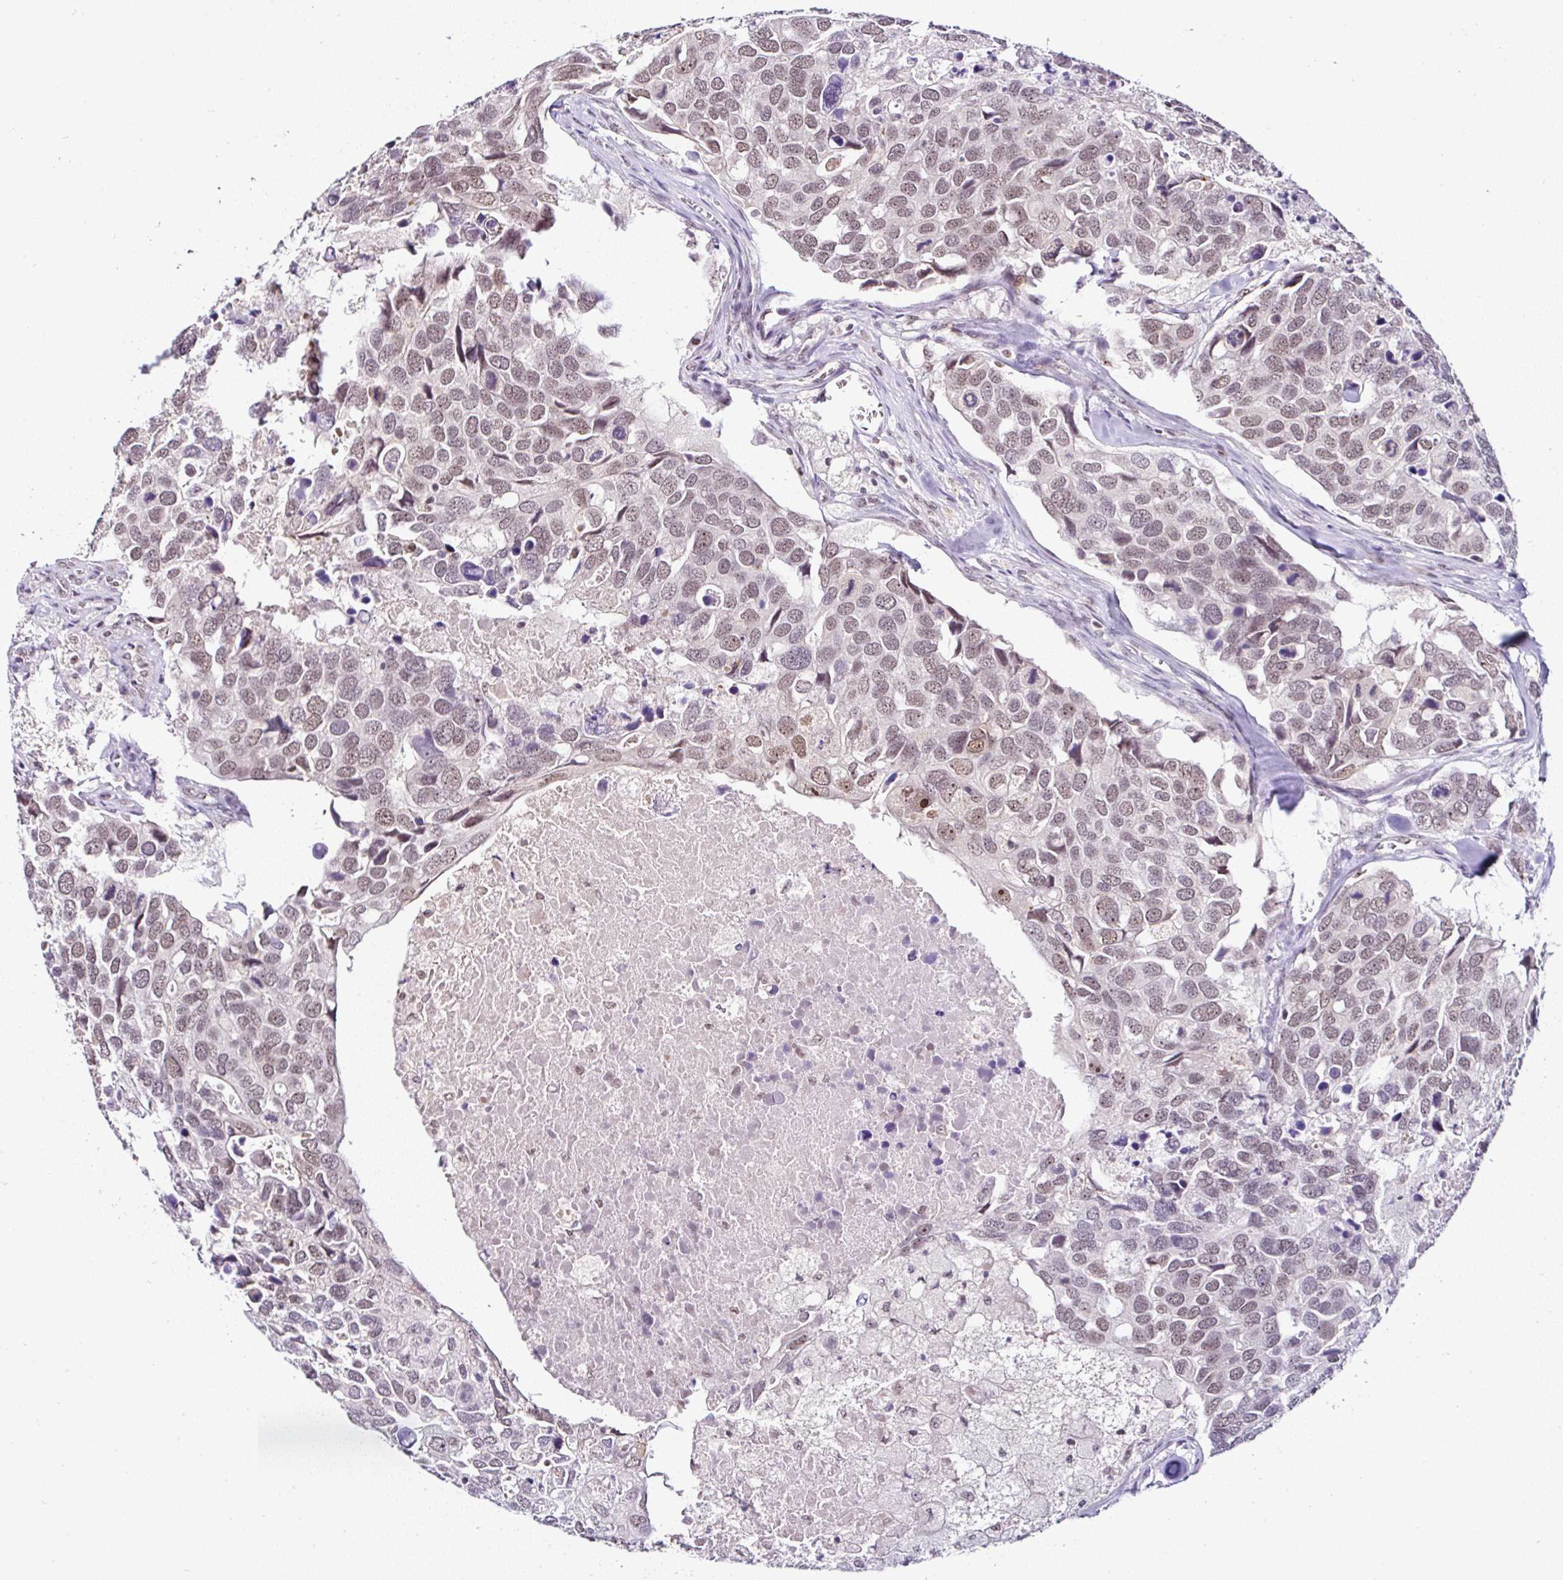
{"staining": {"intensity": "moderate", "quantity": ">75%", "location": "nuclear"}, "tissue": "breast cancer", "cell_type": "Tumor cells", "image_type": "cancer", "snomed": [{"axis": "morphology", "description": "Duct carcinoma"}, {"axis": "topography", "description": "Breast"}], "caption": "A histopathology image of breast cancer (invasive ductal carcinoma) stained for a protein demonstrates moderate nuclear brown staining in tumor cells.", "gene": "PTPN2", "patient": {"sex": "female", "age": 83}}